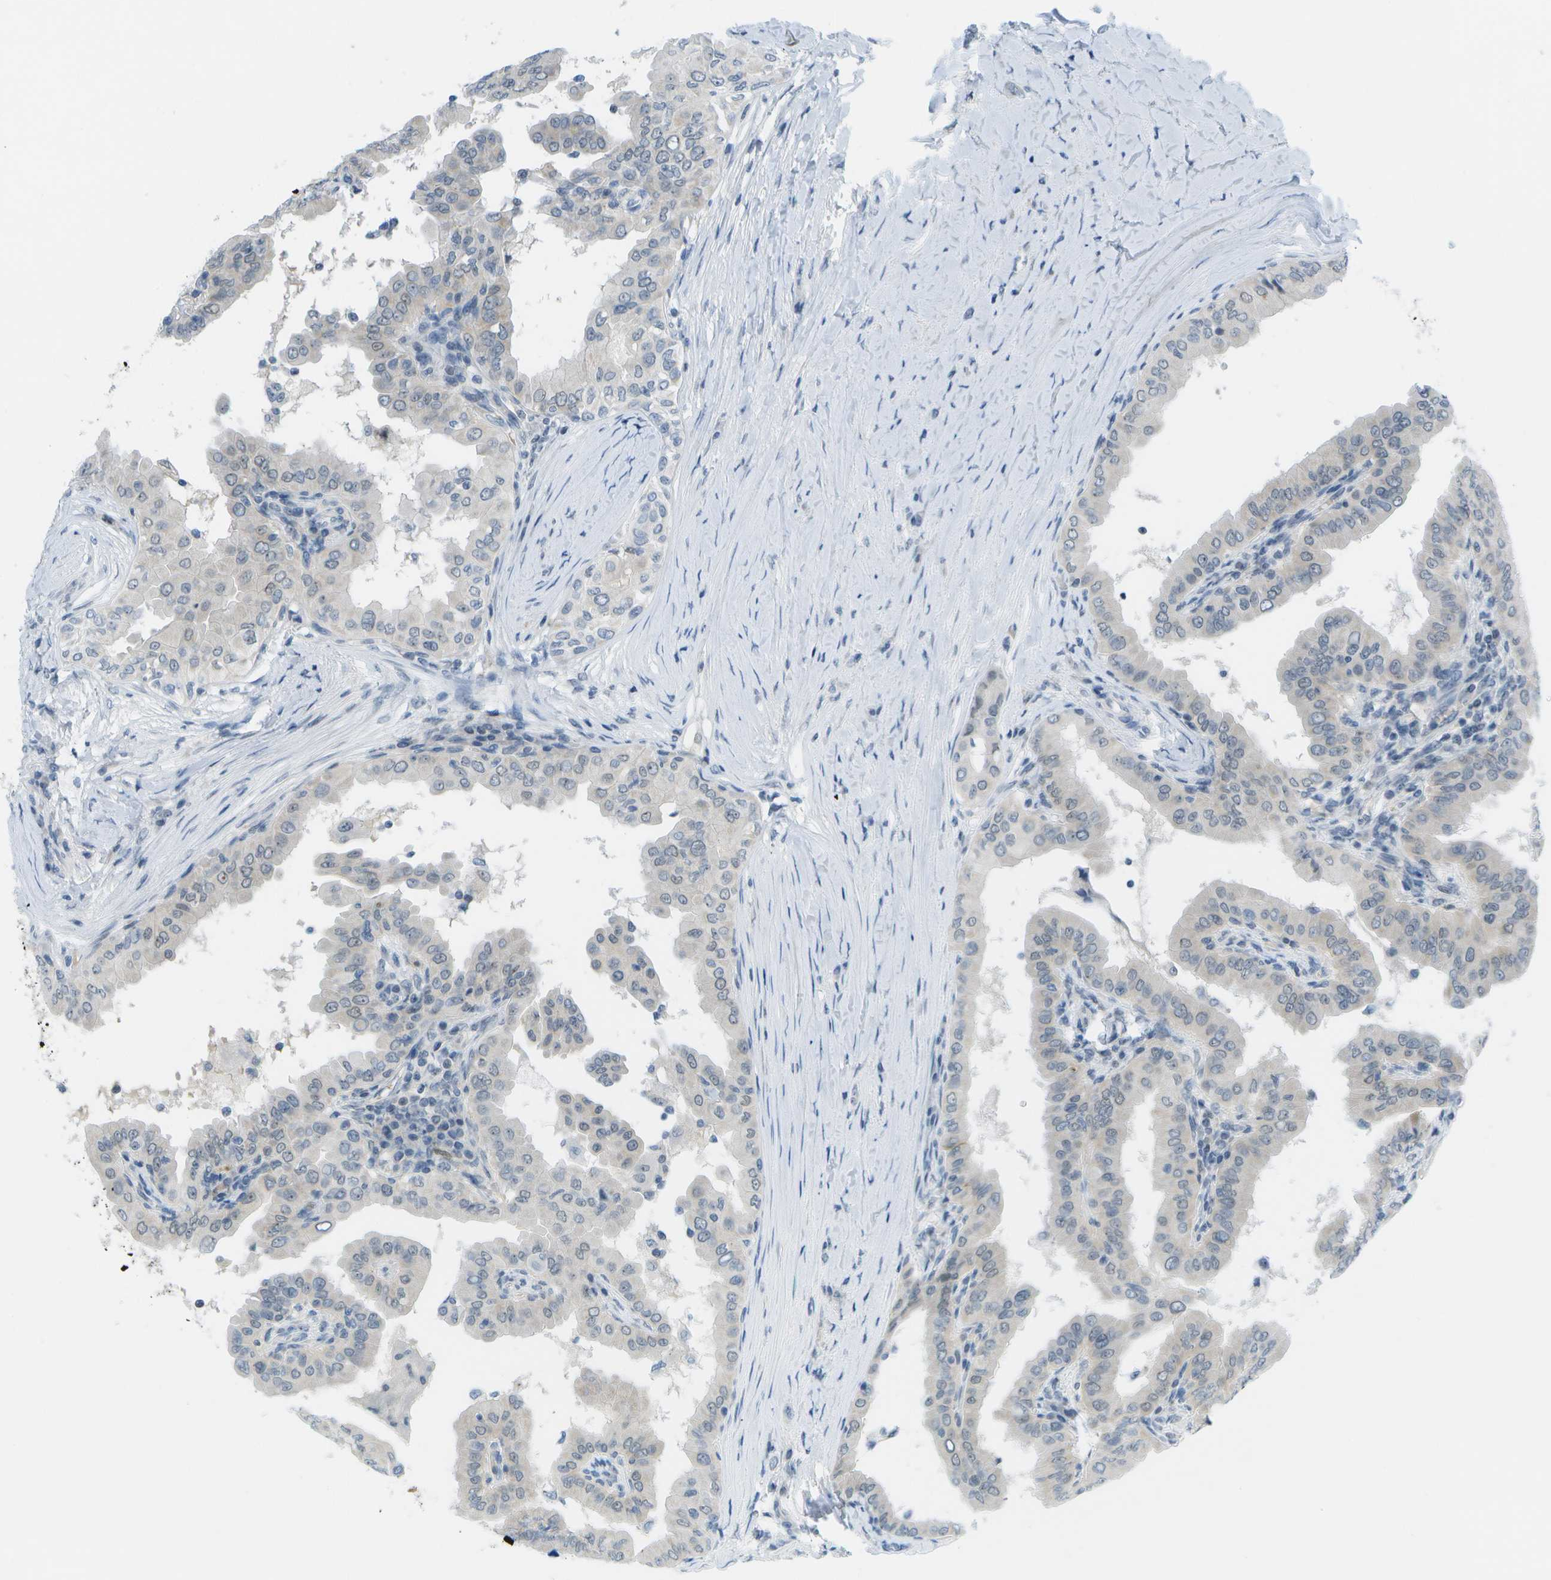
{"staining": {"intensity": "negative", "quantity": "none", "location": "none"}, "tissue": "thyroid cancer", "cell_type": "Tumor cells", "image_type": "cancer", "snomed": [{"axis": "morphology", "description": "Papillary adenocarcinoma, NOS"}, {"axis": "topography", "description": "Thyroid gland"}], "caption": "High power microscopy photomicrograph of an immunohistochemistry image of thyroid papillary adenocarcinoma, revealing no significant positivity in tumor cells. Nuclei are stained in blue.", "gene": "PITHD1", "patient": {"sex": "male", "age": 33}}